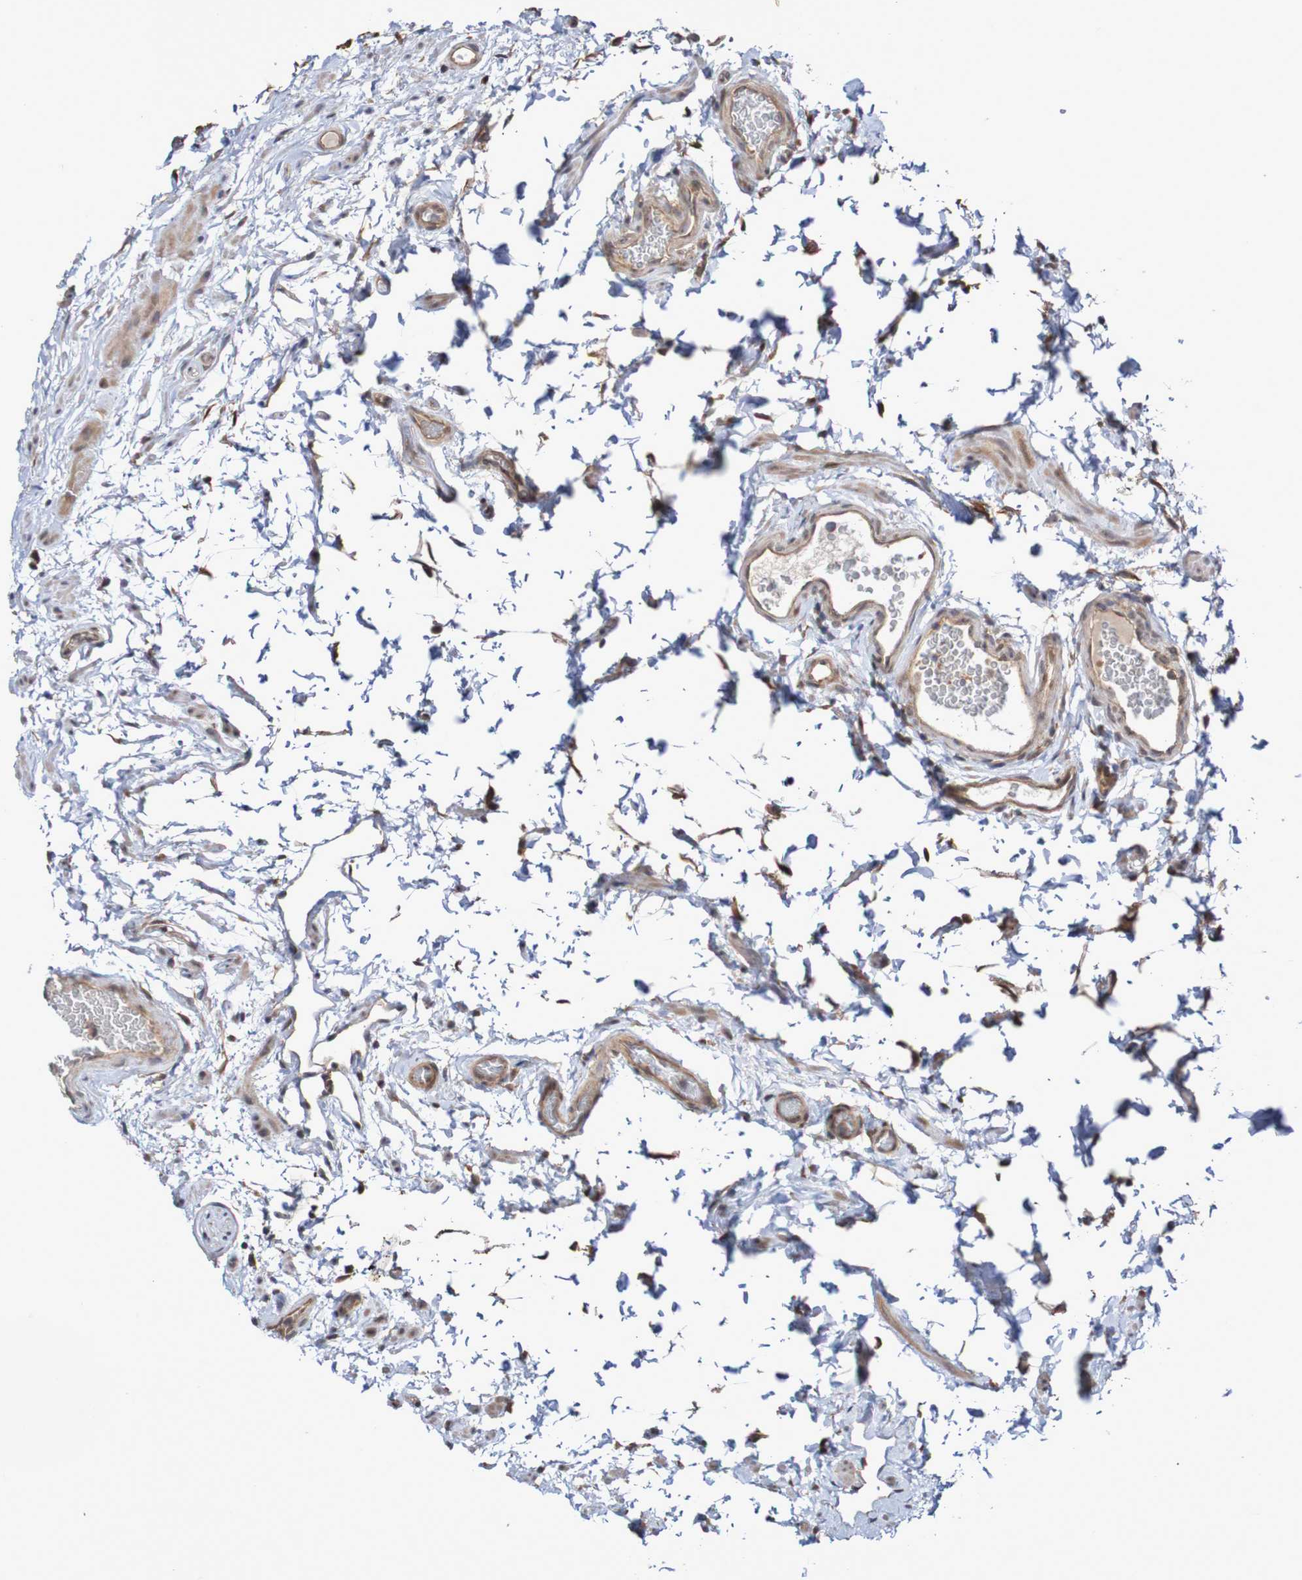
{"staining": {"intensity": "moderate", "quantity": ">75%", "location": "cytoplasmic/membranous,nuclear"}, "tissue": "epididymis", "cell_type": "Glandular cells", "image_type": "normal", "snomed": [{"axis": "morphology", "description": "Normal tissue, NOS"}, {"axis": "topography", "description": "Epididymis"}], "caption": "A histopathology image of human epididymis stained for a protein demonstrates moderate cytoplasmic/membranous,nuclear brown staining in glandular cells. Immunohistochemistry stains the protein in brown and the nuclei are stained blue.", "gene": "PHPT1", "patient": {"sex": "male", "age": 36}}